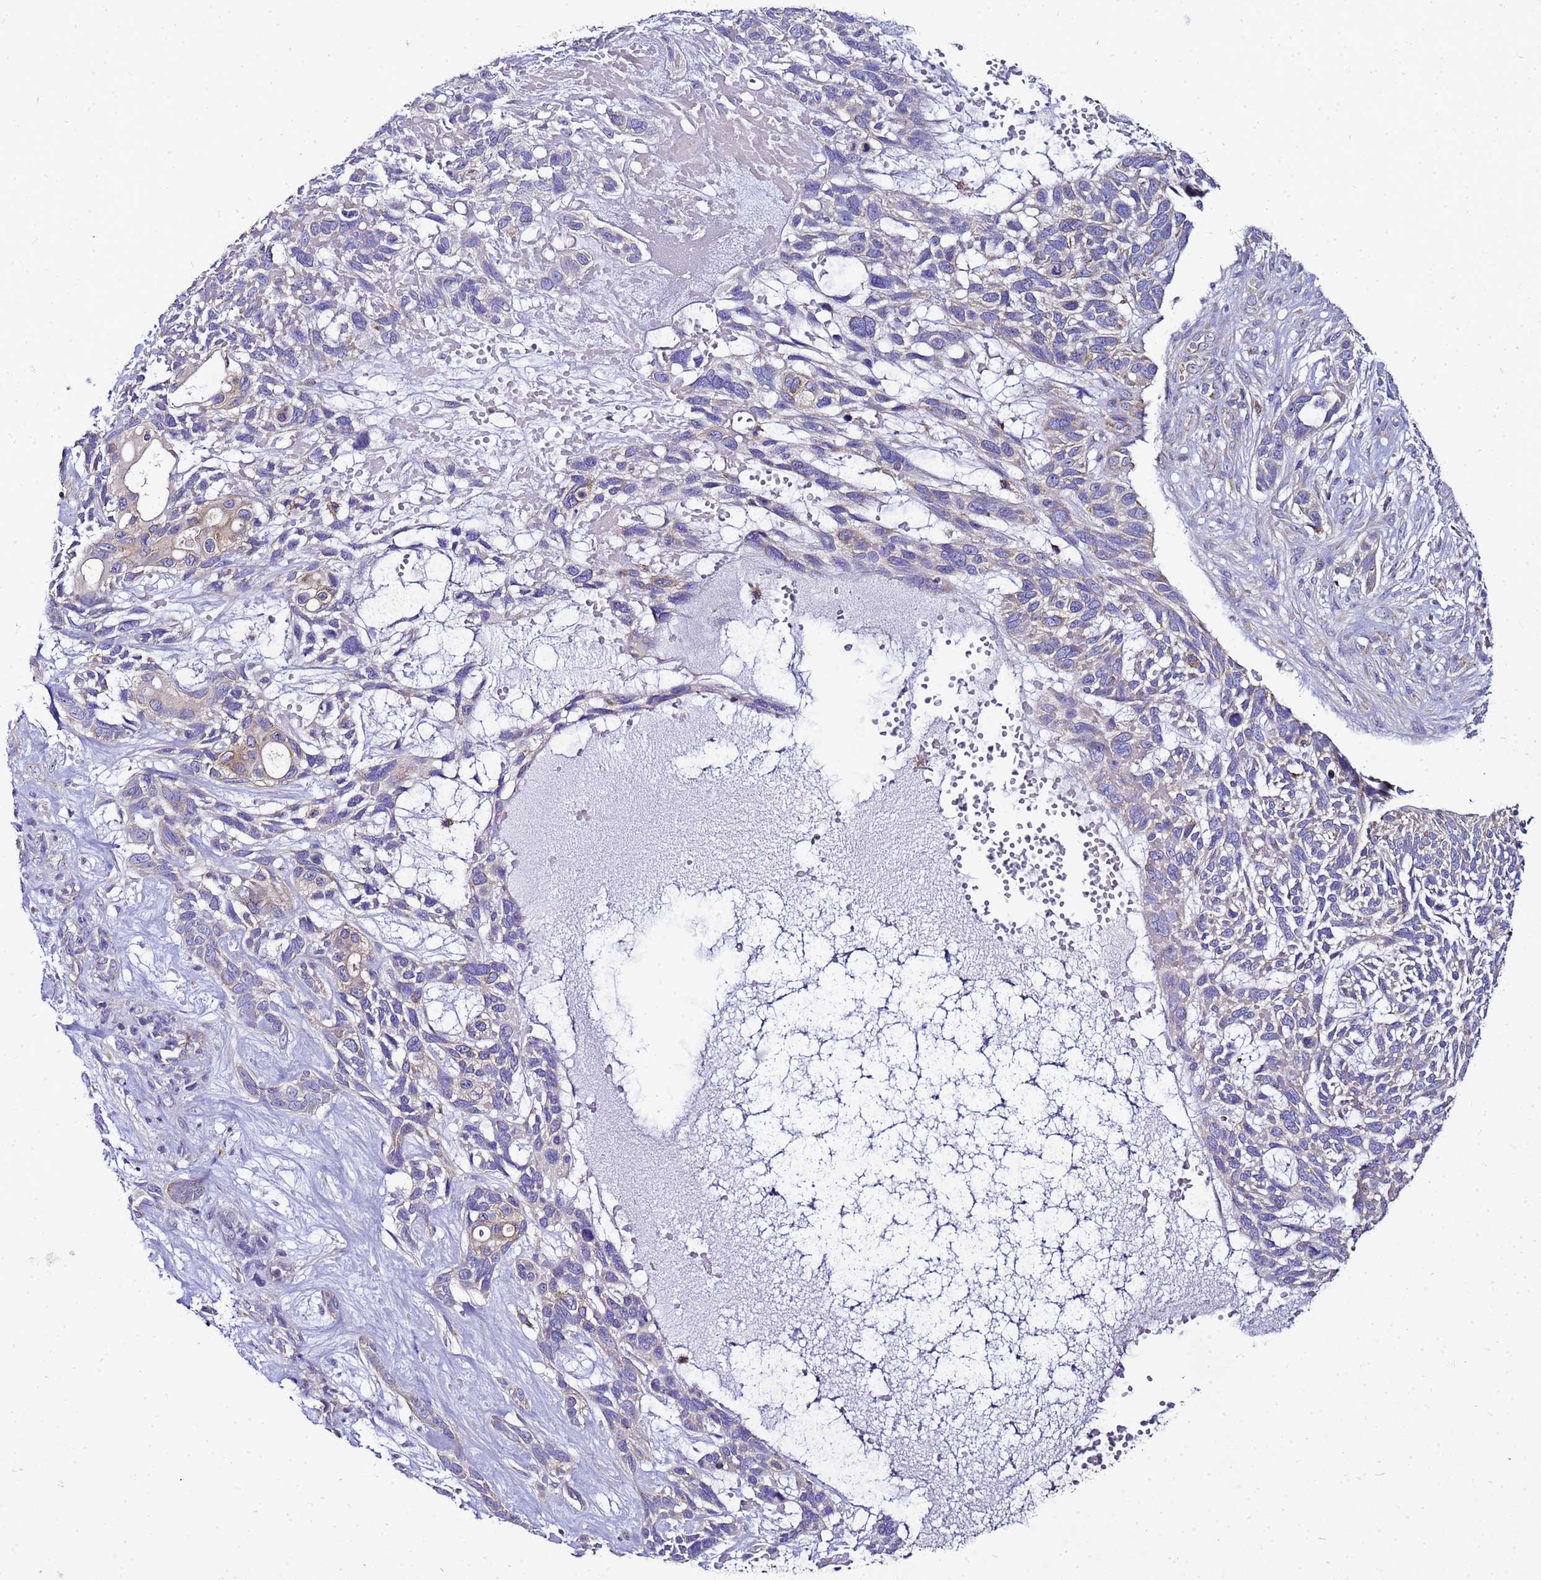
{"staining": {"intensity": "weak", "quantity": "<25%", "location": "cytoplasmic/membranous"}, "tissue": "skin cancer", "cell_type": "Tumor cells", "image_type": "cancer", "snomed": [{"axis": "morphology", "description": "Basal cell carcinoma"}, {"axis": "topography", "description": "Skin"}], "caption": "A photomicrograph of skin basal cell carcinoma stained for a protein reveals no brown staining in tumor cells.", "gene": "HIGD2A", "patient": {"sex": "male", "age": 88}}